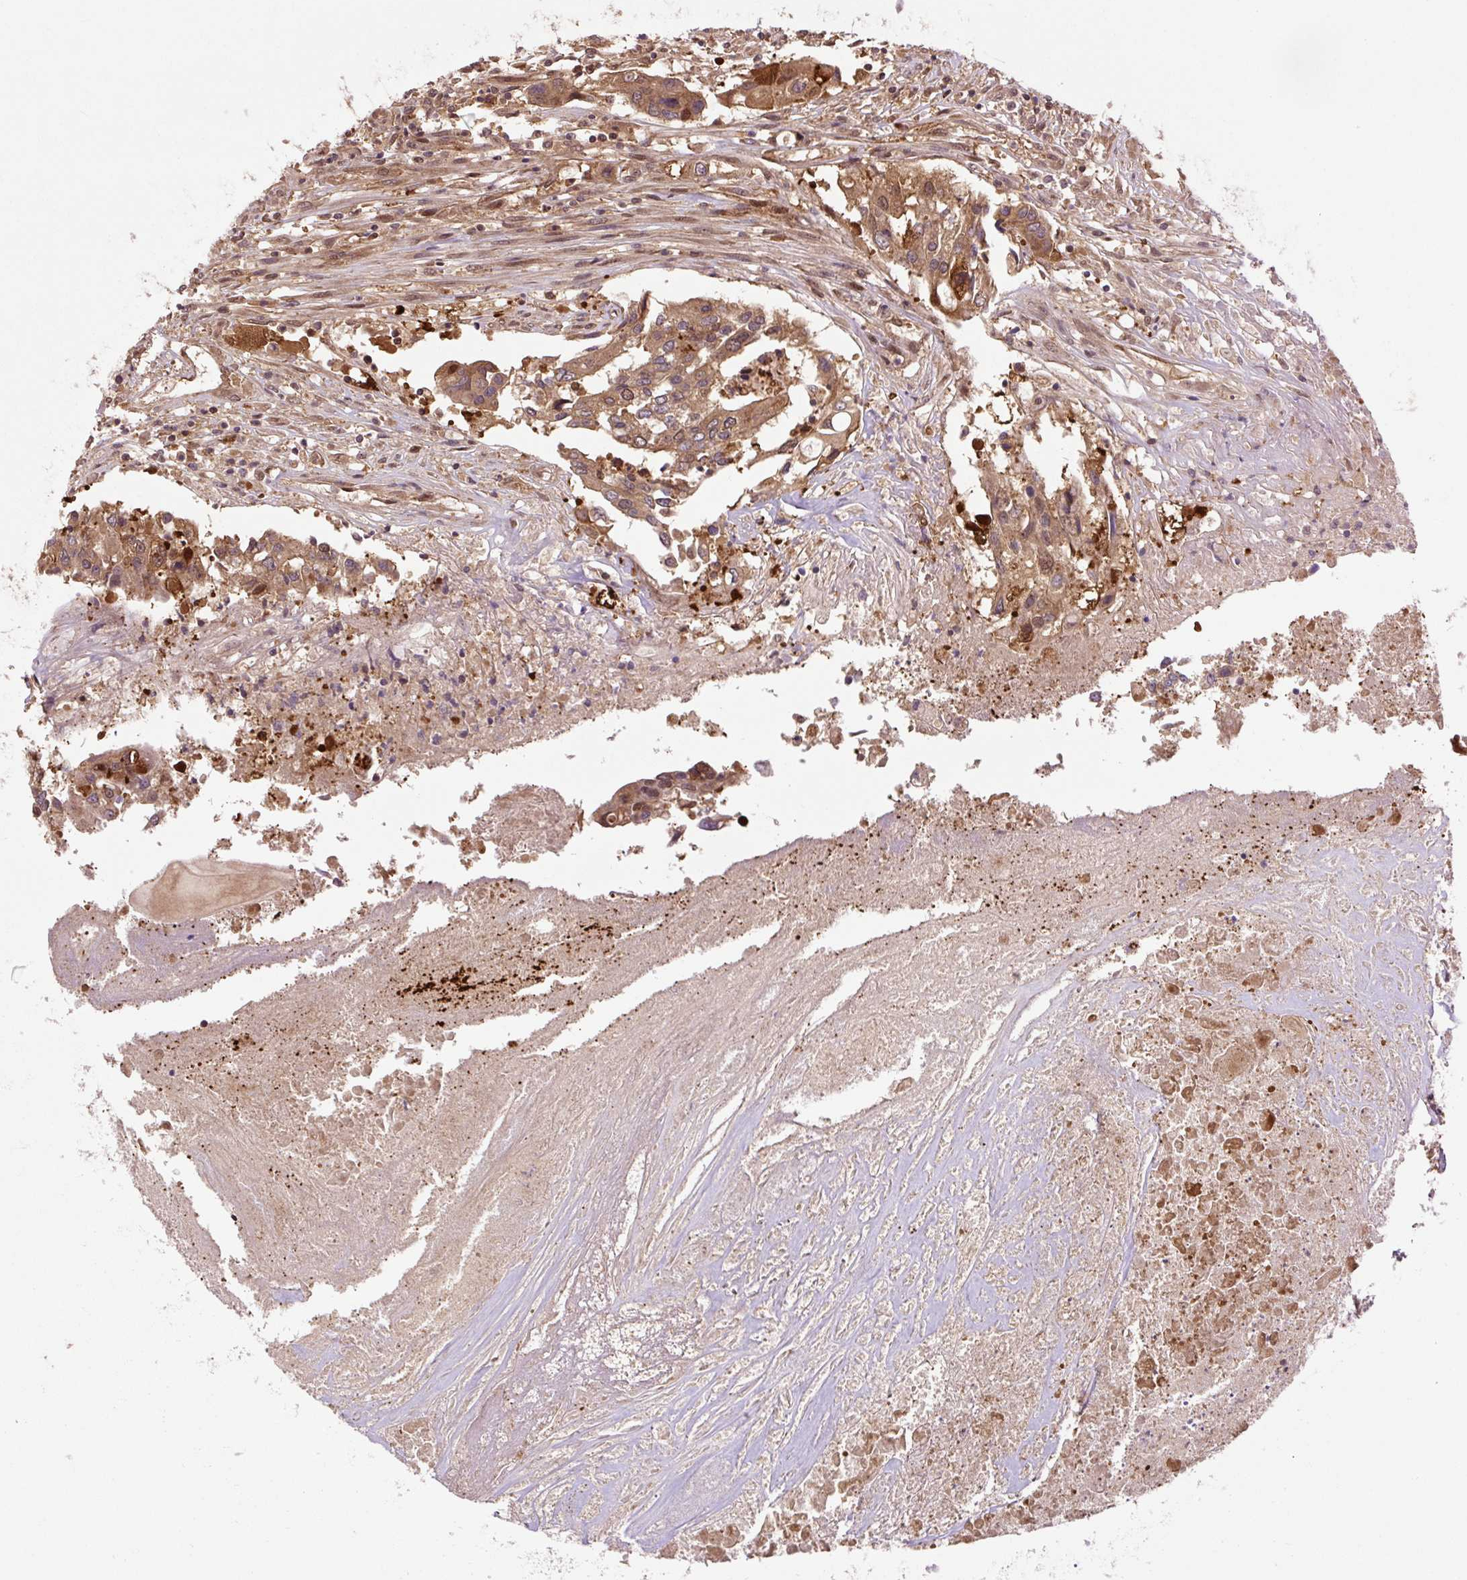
{"staining": {"intensity": "moderate", "quantity": ">75%", "location": "cytoplasmic/membranous,nuclear"}, "tissue": "colorectal cancer", "cell_type": "Tumor cells", "image_type": "cancer", "snomed": [{"axis": "morphology", "description": "Adenocarcinoma, NOS"}, {"axis": "topography", "description": "Colon"}], "caption": "High-magnification brightfield microscopy of adenocarcinoma (colorectal) stained with DAB (brown) and counterstained with hematoxylin (blue). tumor cells exhibit moderate cytoplasmic/membranous and nuclear expression is seen in about>75% of cells.", "gene": "TPT1", "patient": {"sex": "male", "age": 77}}